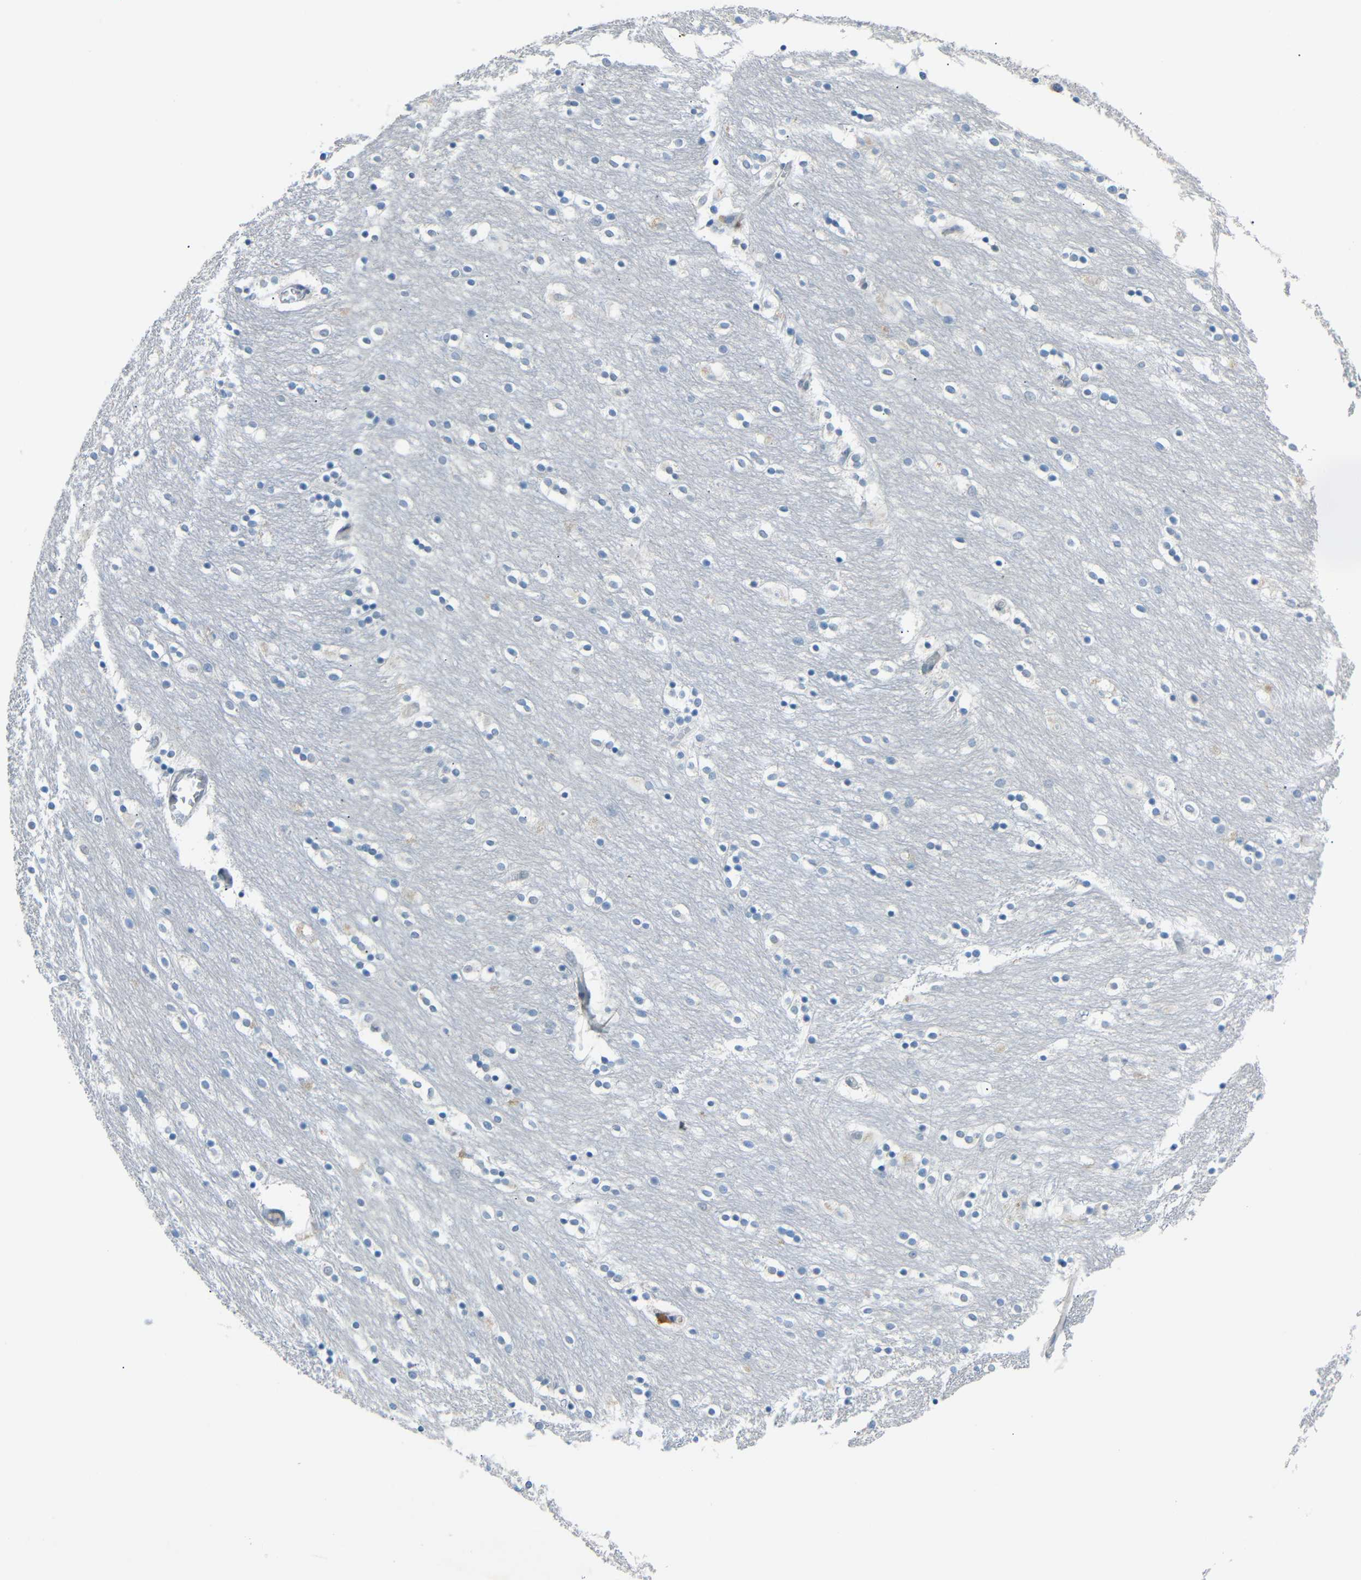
{"staining": {"intensity": "weak", "quantity": ">75%", "location": "cytoplasmic/membranous"}, "tissue": "caudate", "cell_type": "Glial cells", "image_type": "normal", "snomed": [{"axis": "morphology", "description": "Normal tissue, NOS"}, {"axis": "topography", "description": "Lateral ventricle wall"}], "caption": "The micrograph demonstrates staining of unremarkable caudate, revealing weak cytoplasmic/membranous protein staining (brown color) within glial cells.", "gene": "GPR158", "patient": {"sex": "female", "age": 54}}